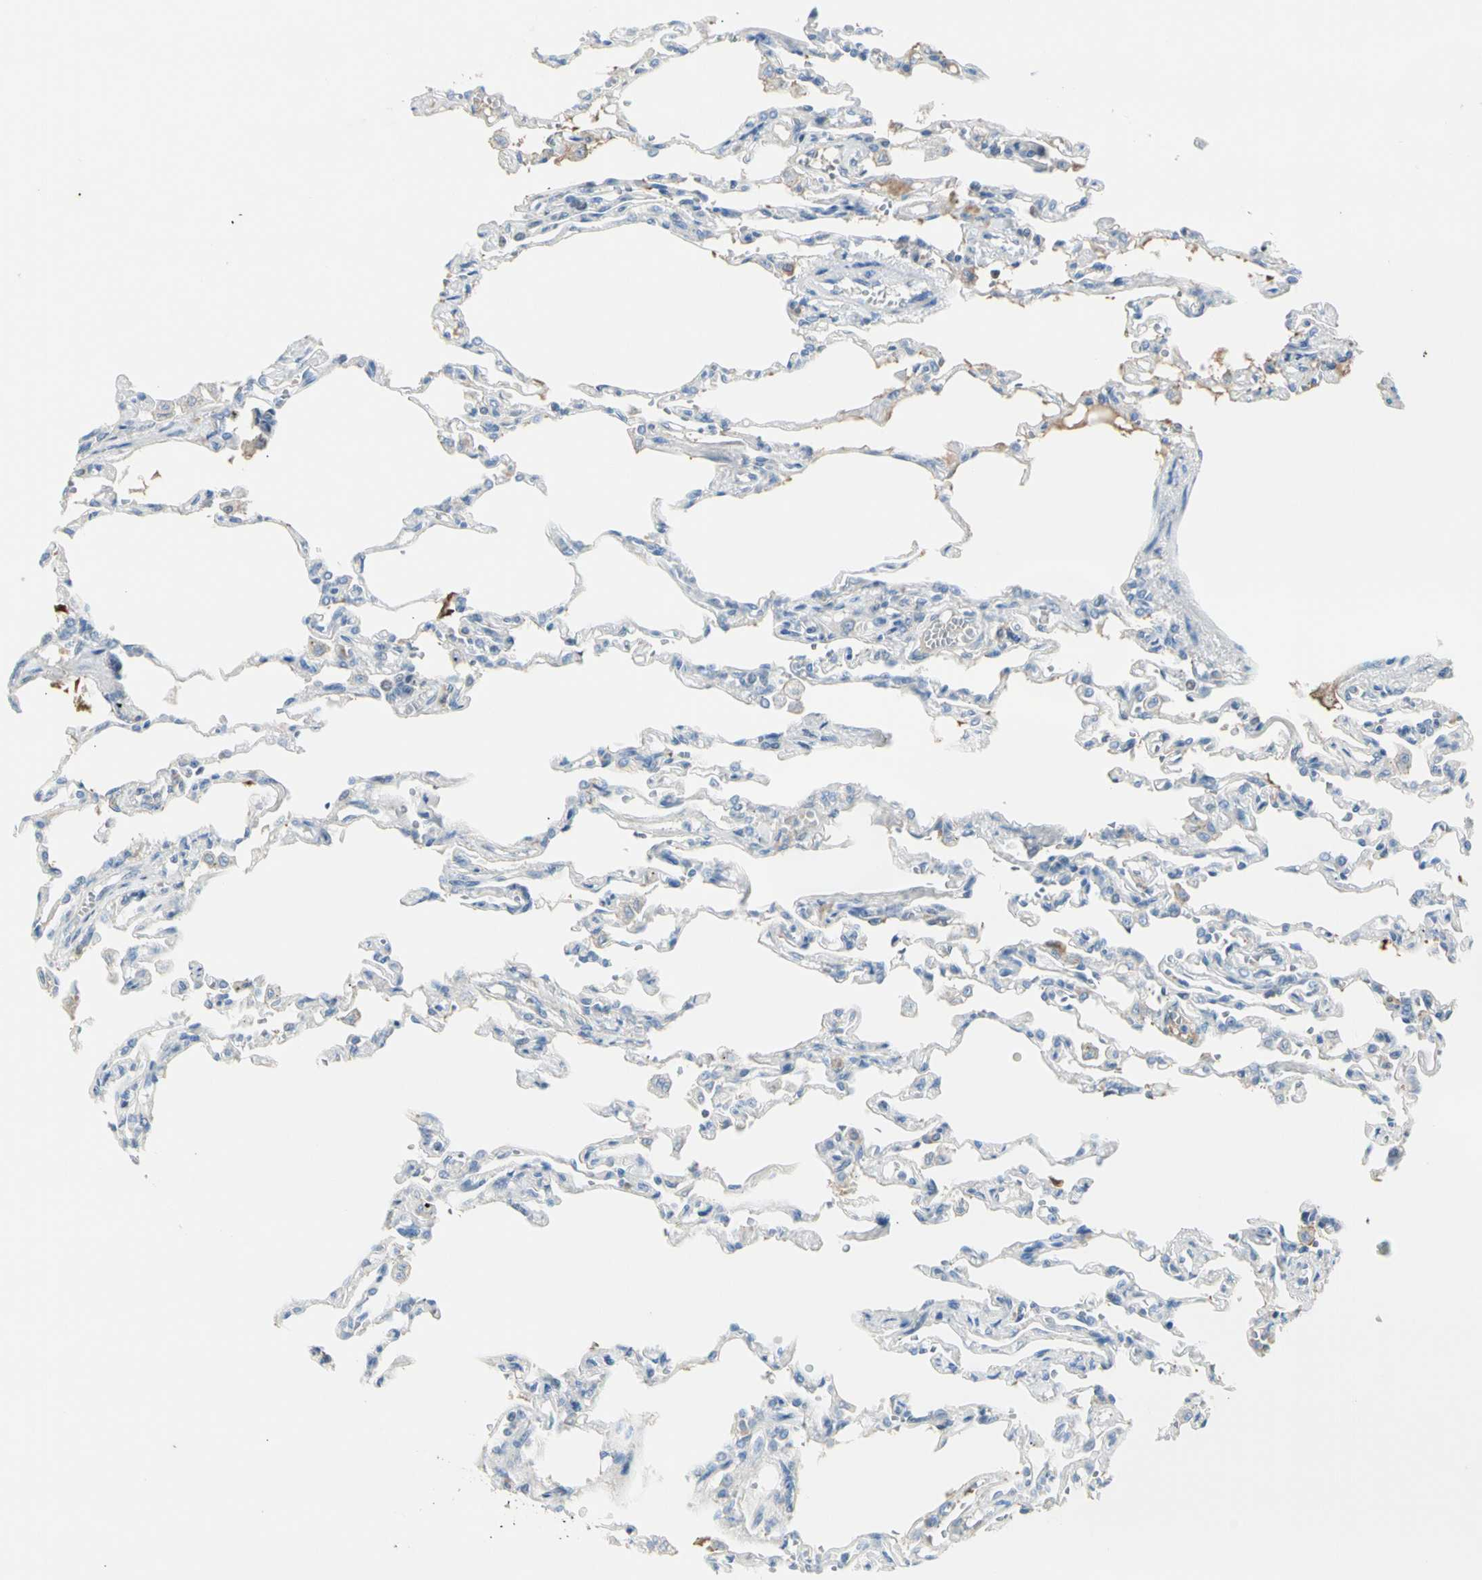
{"staining": {"intensity": "negative", "quantity": "none", "location": "none"}, "tissue": "lung", "cell_type": "Alveolar cells", "image_type": "normal", "snomed": [{"axis": "morphology", "description": "Normal tissue, NOS"}, {"axis": "topography", "description": "Lung"}], "caption": "High power microscopy photomicrograph of an immunohistochemistry (IHC) histopathology image of normal lung, revealing no significant expression in alveolar cells.", "gene": "SERPIND1", "patient": {"sex": "male", "age": 21}}